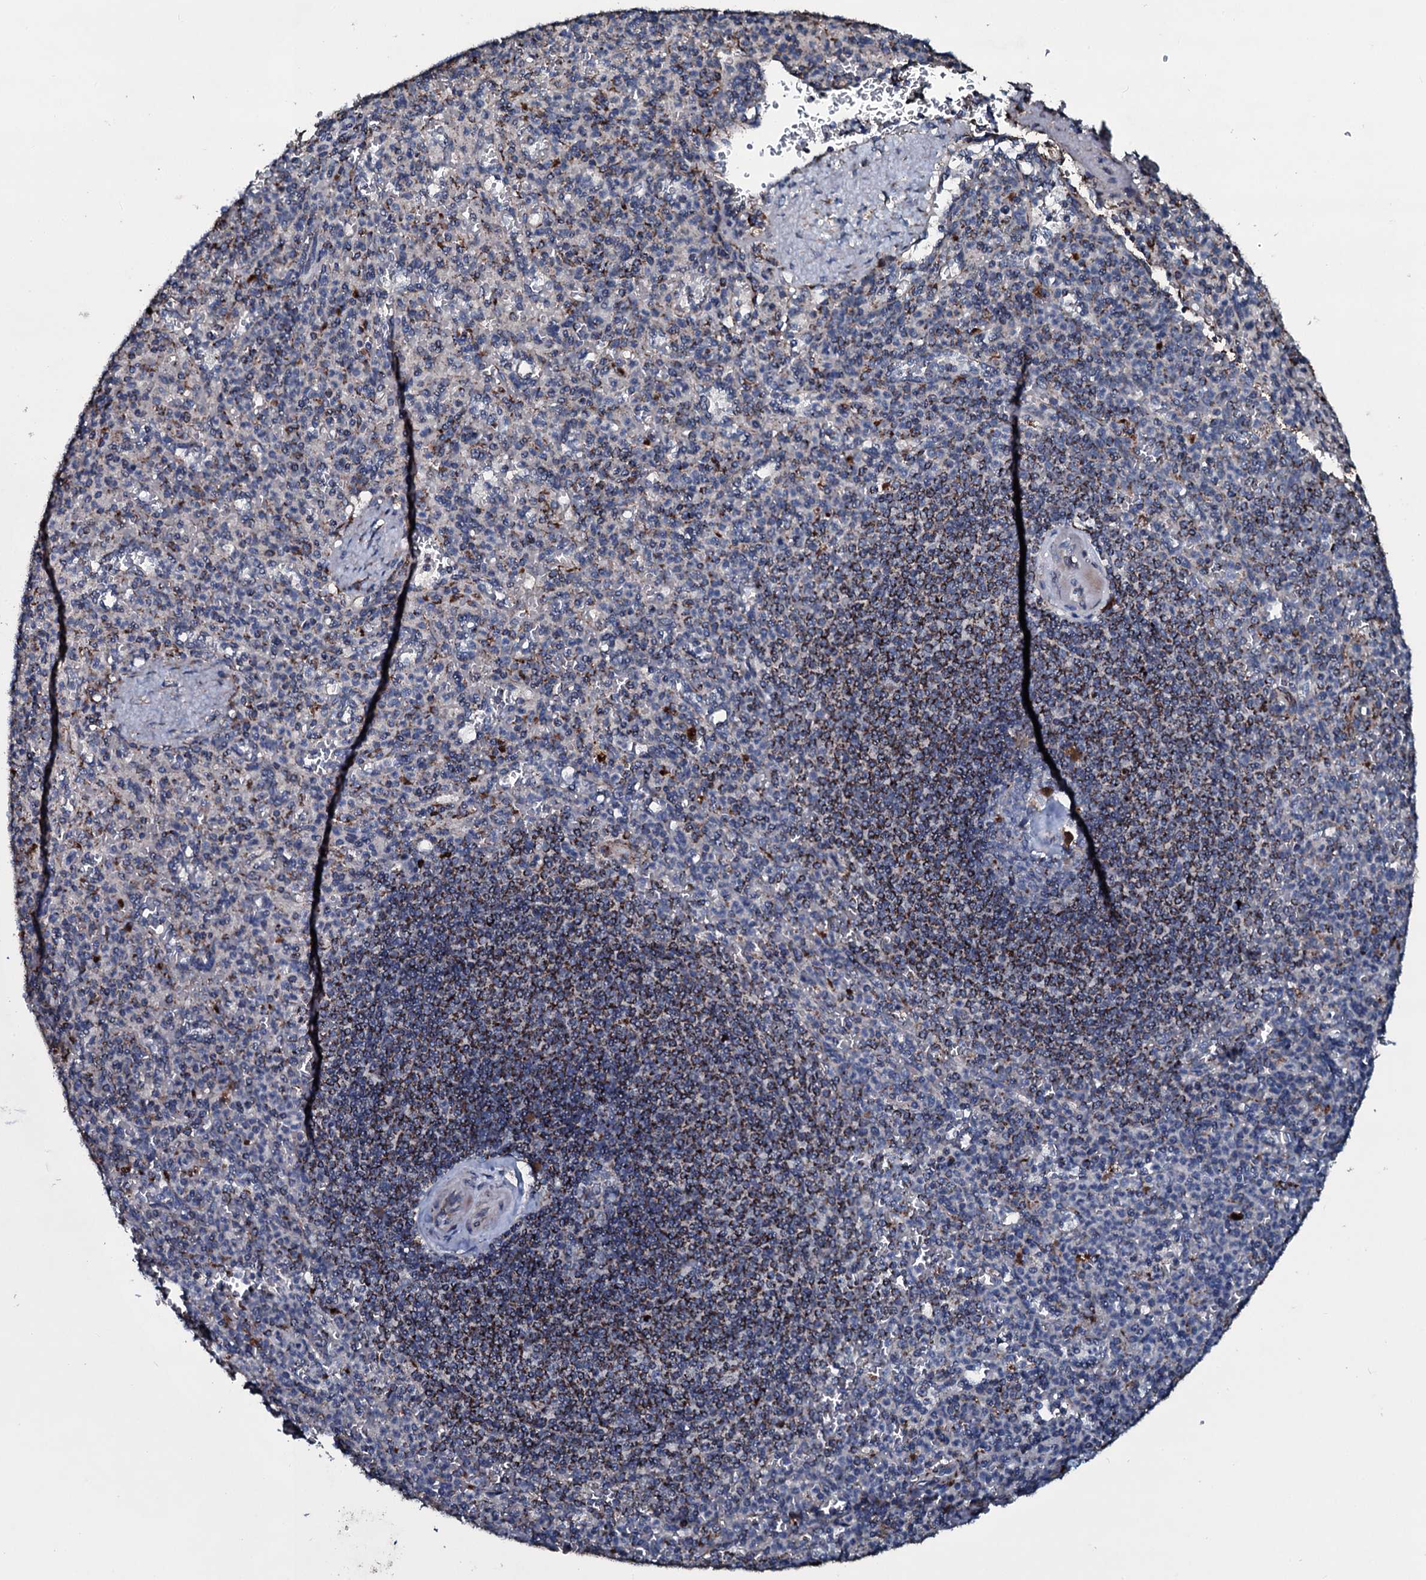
{"staining": {"intensity": "moderate", "quantity": "25%-75%", "location": "cytoplasmic/membranous"}, "tissue": "spleen", "cell_type": "Cells in red pulp", "image_type": "normal", "snomed": [{"axis": "morphology", "description": "Normal tissue, NOS"}, {"axis": "topography", "description": "Spleen"}], "caption": "IHC micrograph of unremarkable spleen: spleen stained using immunohistochemistry exhibits medium levels of moderate protein expression localized specifically in the cytoplasmic/membranous of cells in red pulp, appearing as a cytoplasmic/membranous brown color.", "gene": "DYNC2I2", "patient": {"sex": "female", "age": 74}}